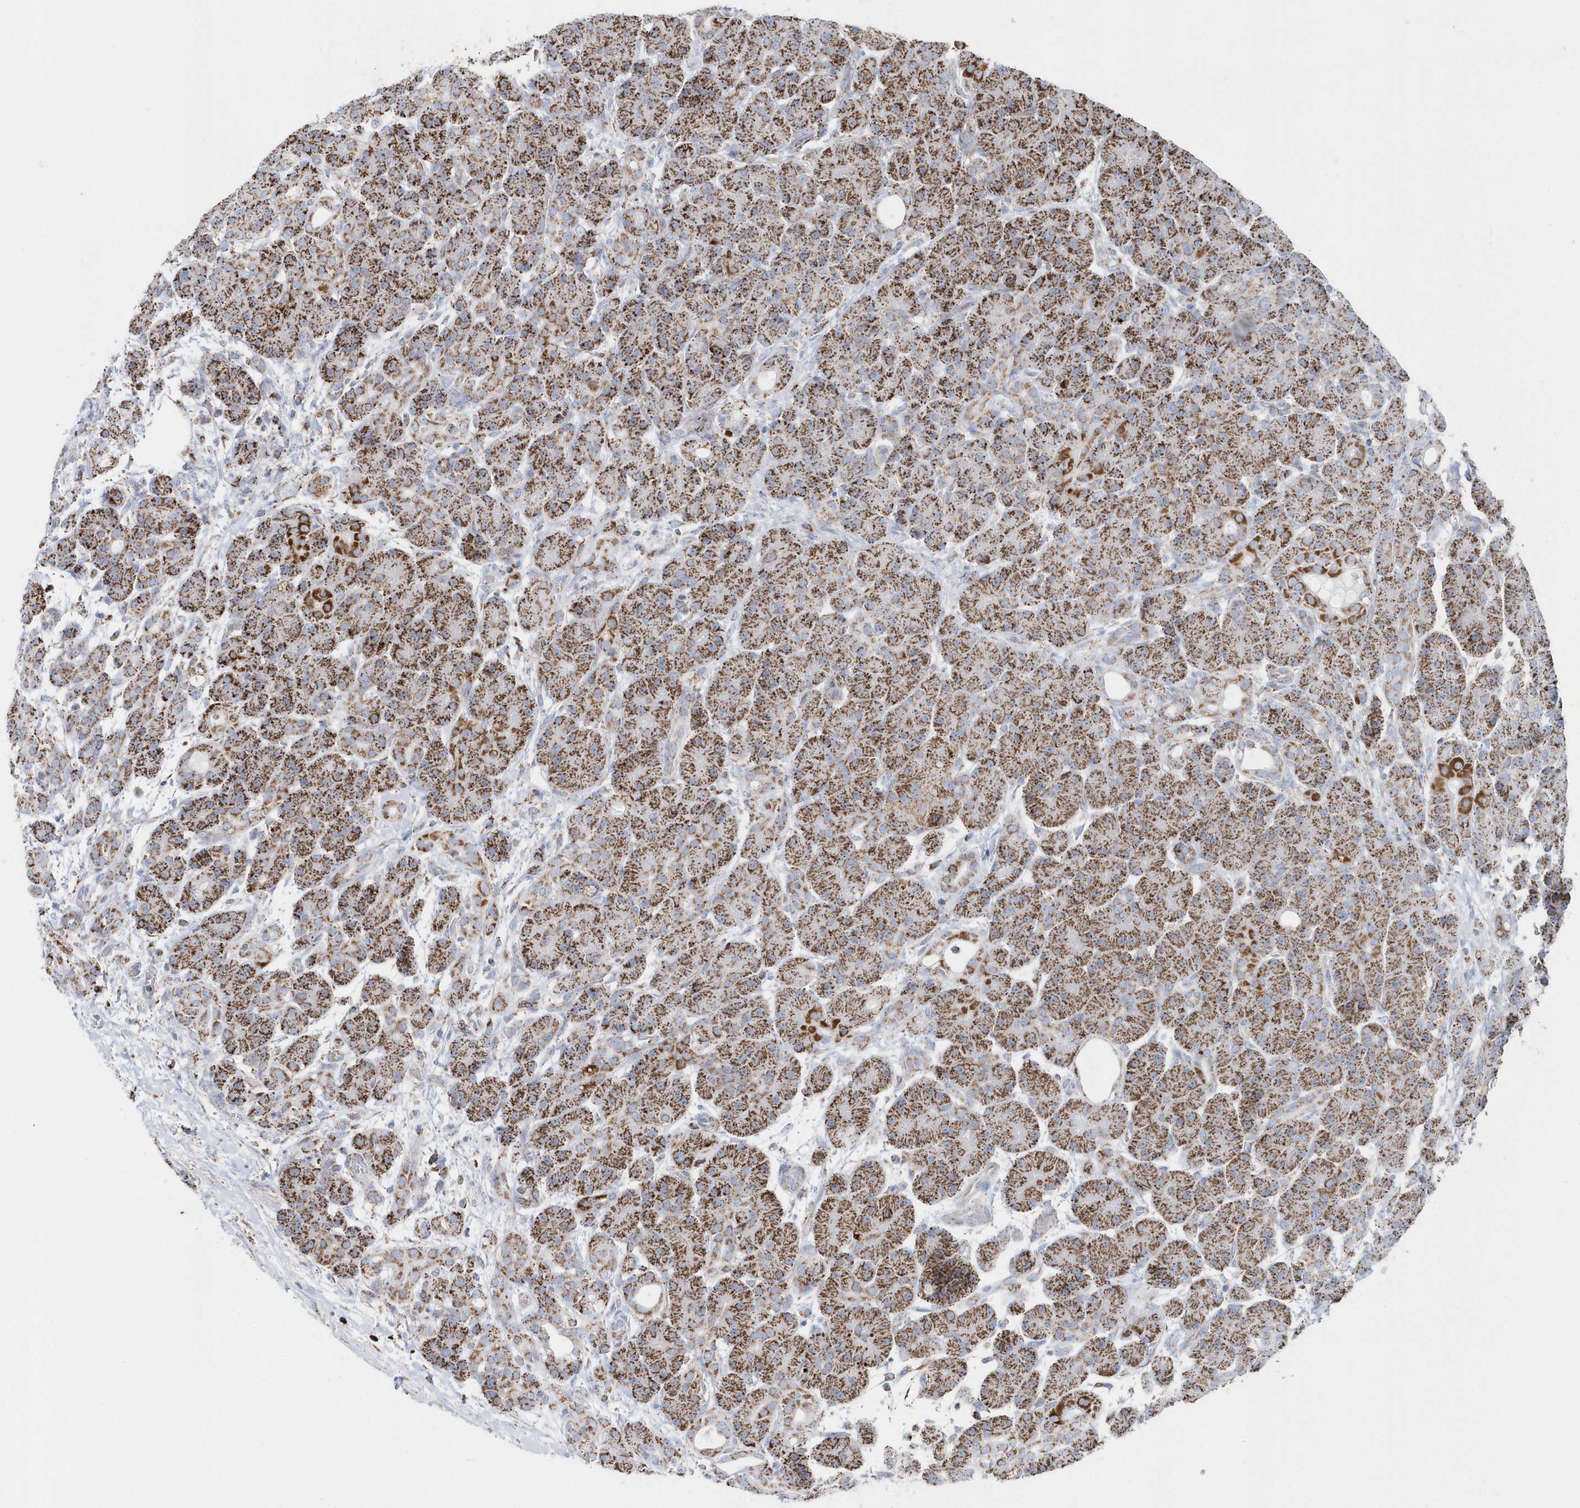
{"staining": {"intensity": "moderate", "quantity": ">75%", "location": "cytoplasmic/membranous"}, "tissue": "pancreas", "cell_type": "Exocrine glandular cells", "image_type": "normal", "snomed": [{"axis": "morphology", "description": "Normal tissue, NOS"}, {"axis": "topography", "description": "Pancreas"}], "caption": "Moderate cytoplasmic/membranous staining for a protein is present in about >75% of exocrine glandular cells of normal pancreas using IHC.", "gene": "TMCO6", "patient": {"sex": "male", "age": 63}}